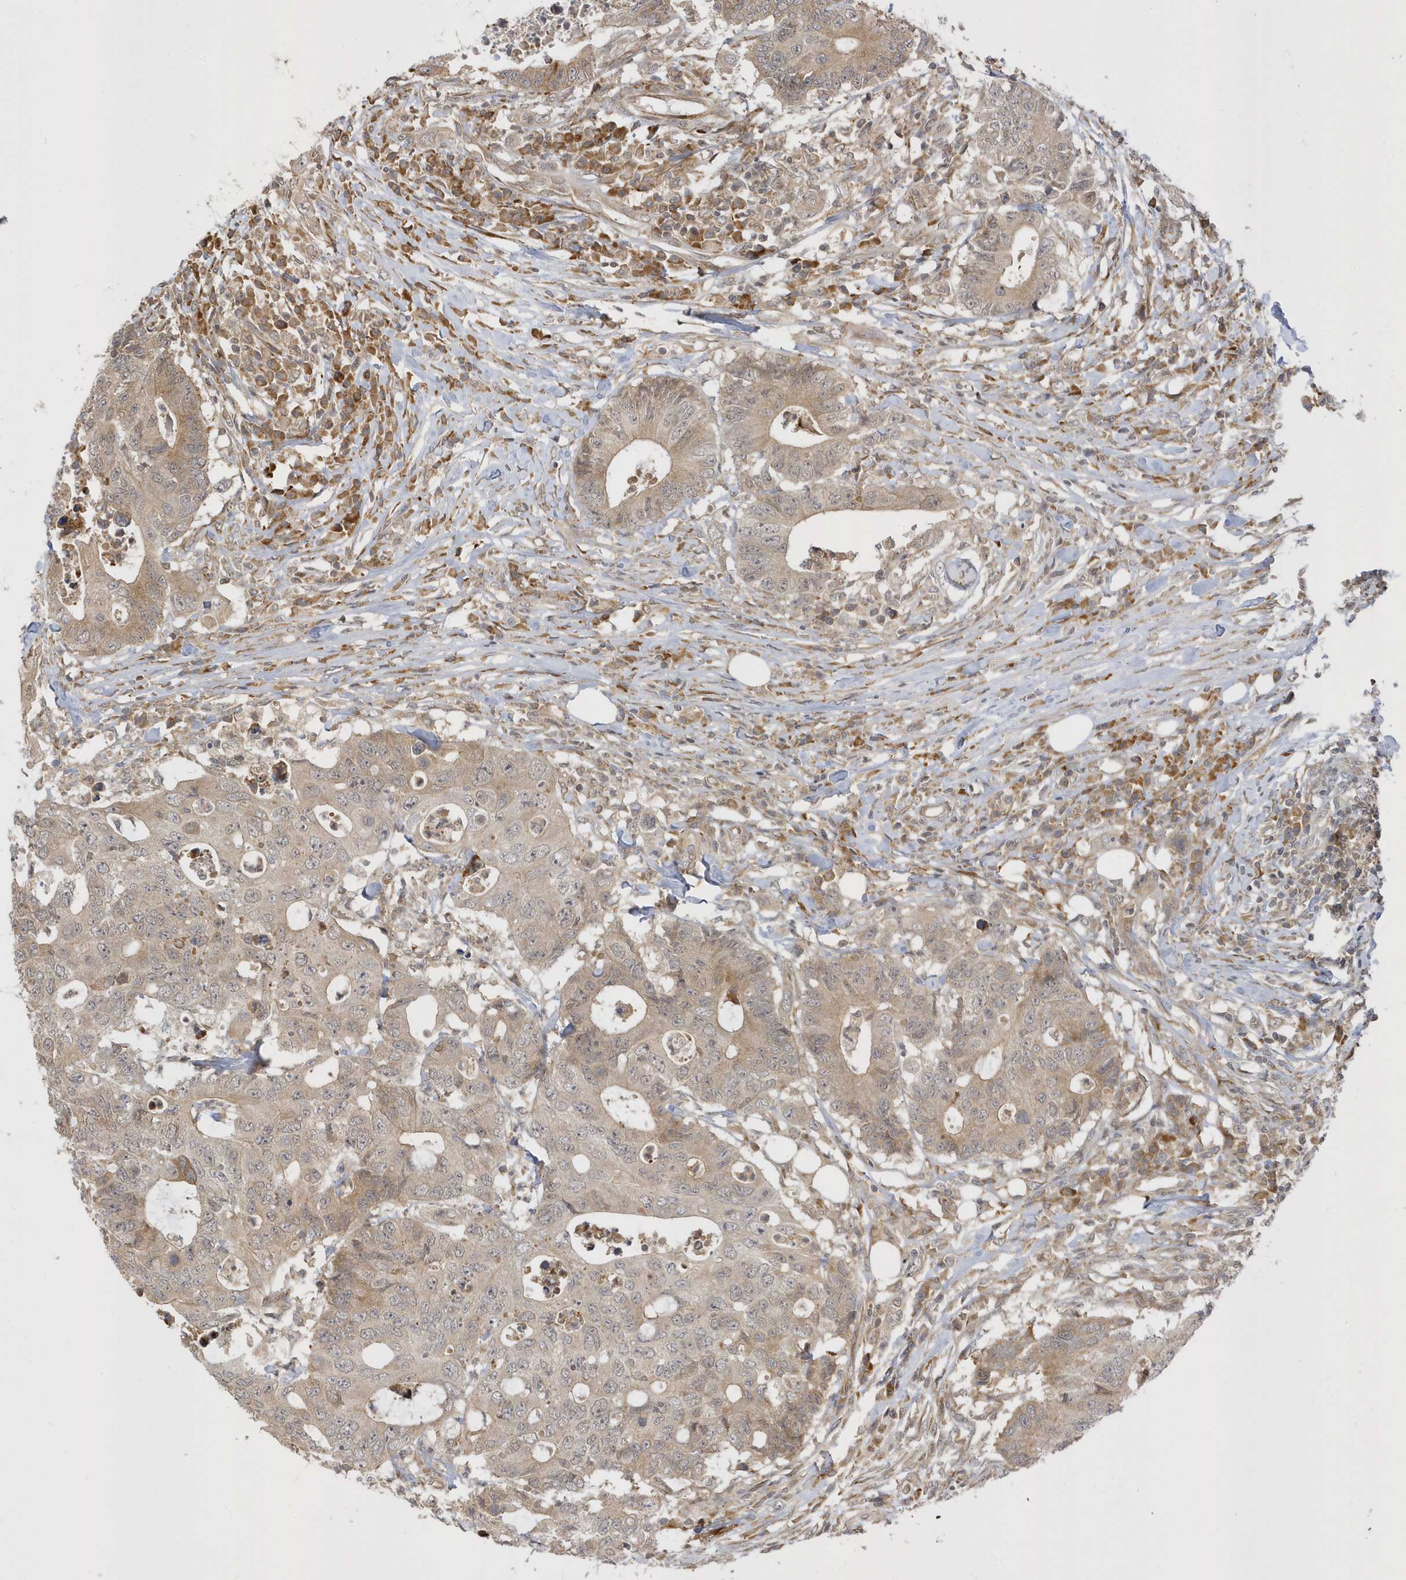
{"staining": {"intensity": "weak", "quantity": ">75%", "location": "cytoplasmic/membranous"}, "tissue": "colorectal cancer", "cell_type": "Tumor cells", "image_type": "cancer", "snomed": [{"axis": "morphology", "description": "Adenocarcinoma, NOS"}, {"axis": "topography", "description": "Colon"}], "caption": "Immunohistochemical staining of human adenocarcinoma (colorectal) exhibits low levels of weak cytoplasmic/membranous staining in approximately >75% of tumor cells.", "gene": "METTL21A", "patient": {"sex": "male", "age": 71}}